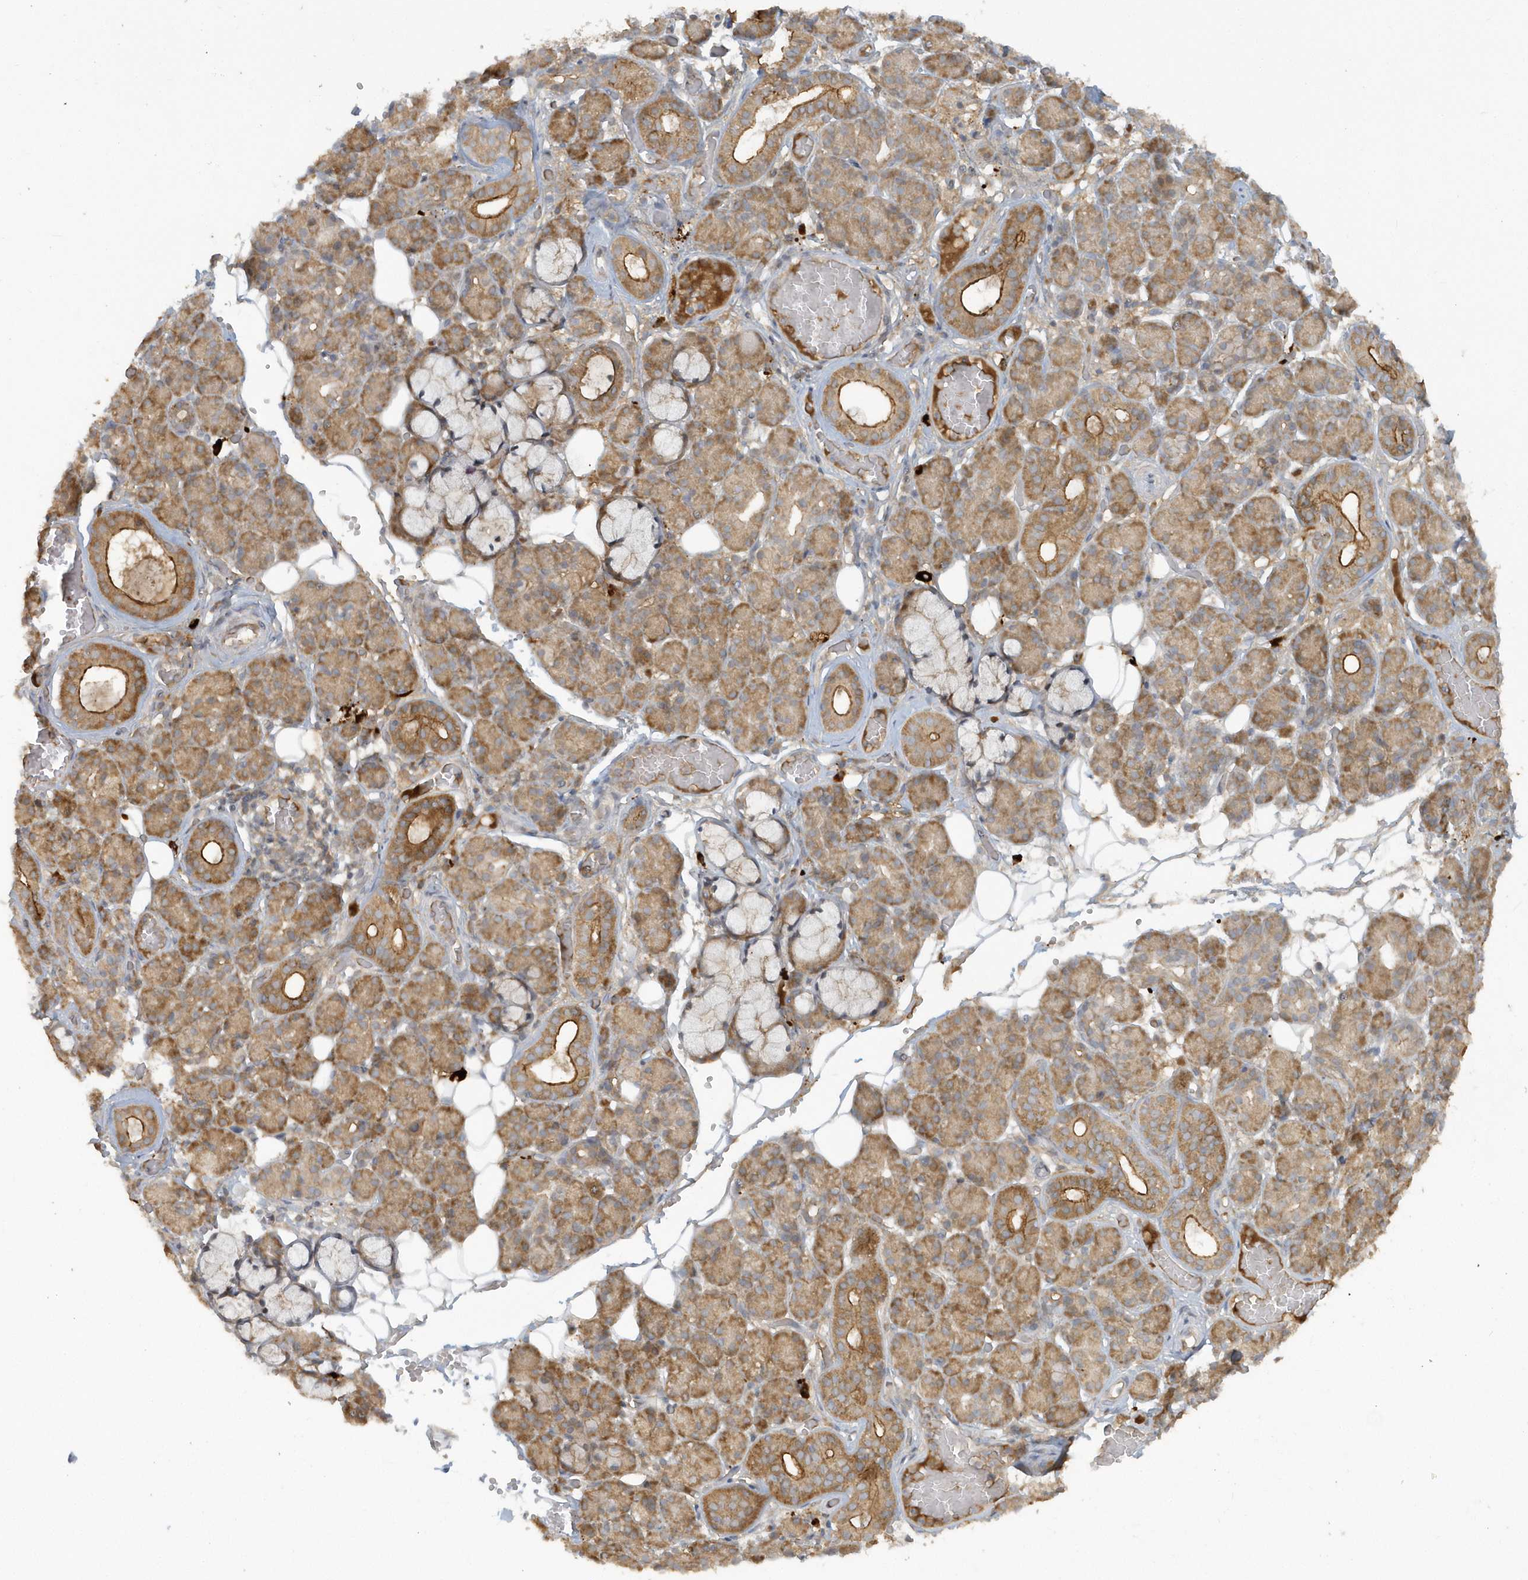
{"staining": {"intensity": "moderate", "quantity": ">75%", "location": "cytoplasmic/membranous"}, "tissue": "salivary gland", "cell_type": "Glandular cells", "image_type": "normal", "snomed": [{"axis": "morphology", "description": "Normal tissue, NOS"}, {"axis": "topography", "description": "Salivary gland"}], "caption": "Immunohistochemical staining of benign human salivary gland exhibits medium levels of moderate cytoplasmic/membranous positivity in about >75% of glandular cells. (Stains: DAB in brown, nuclei in blue, Microscopy: brightfield microscopy at high magnification).", "gene": "STIM2", "patient": {"sex": "male", "age": 63}}